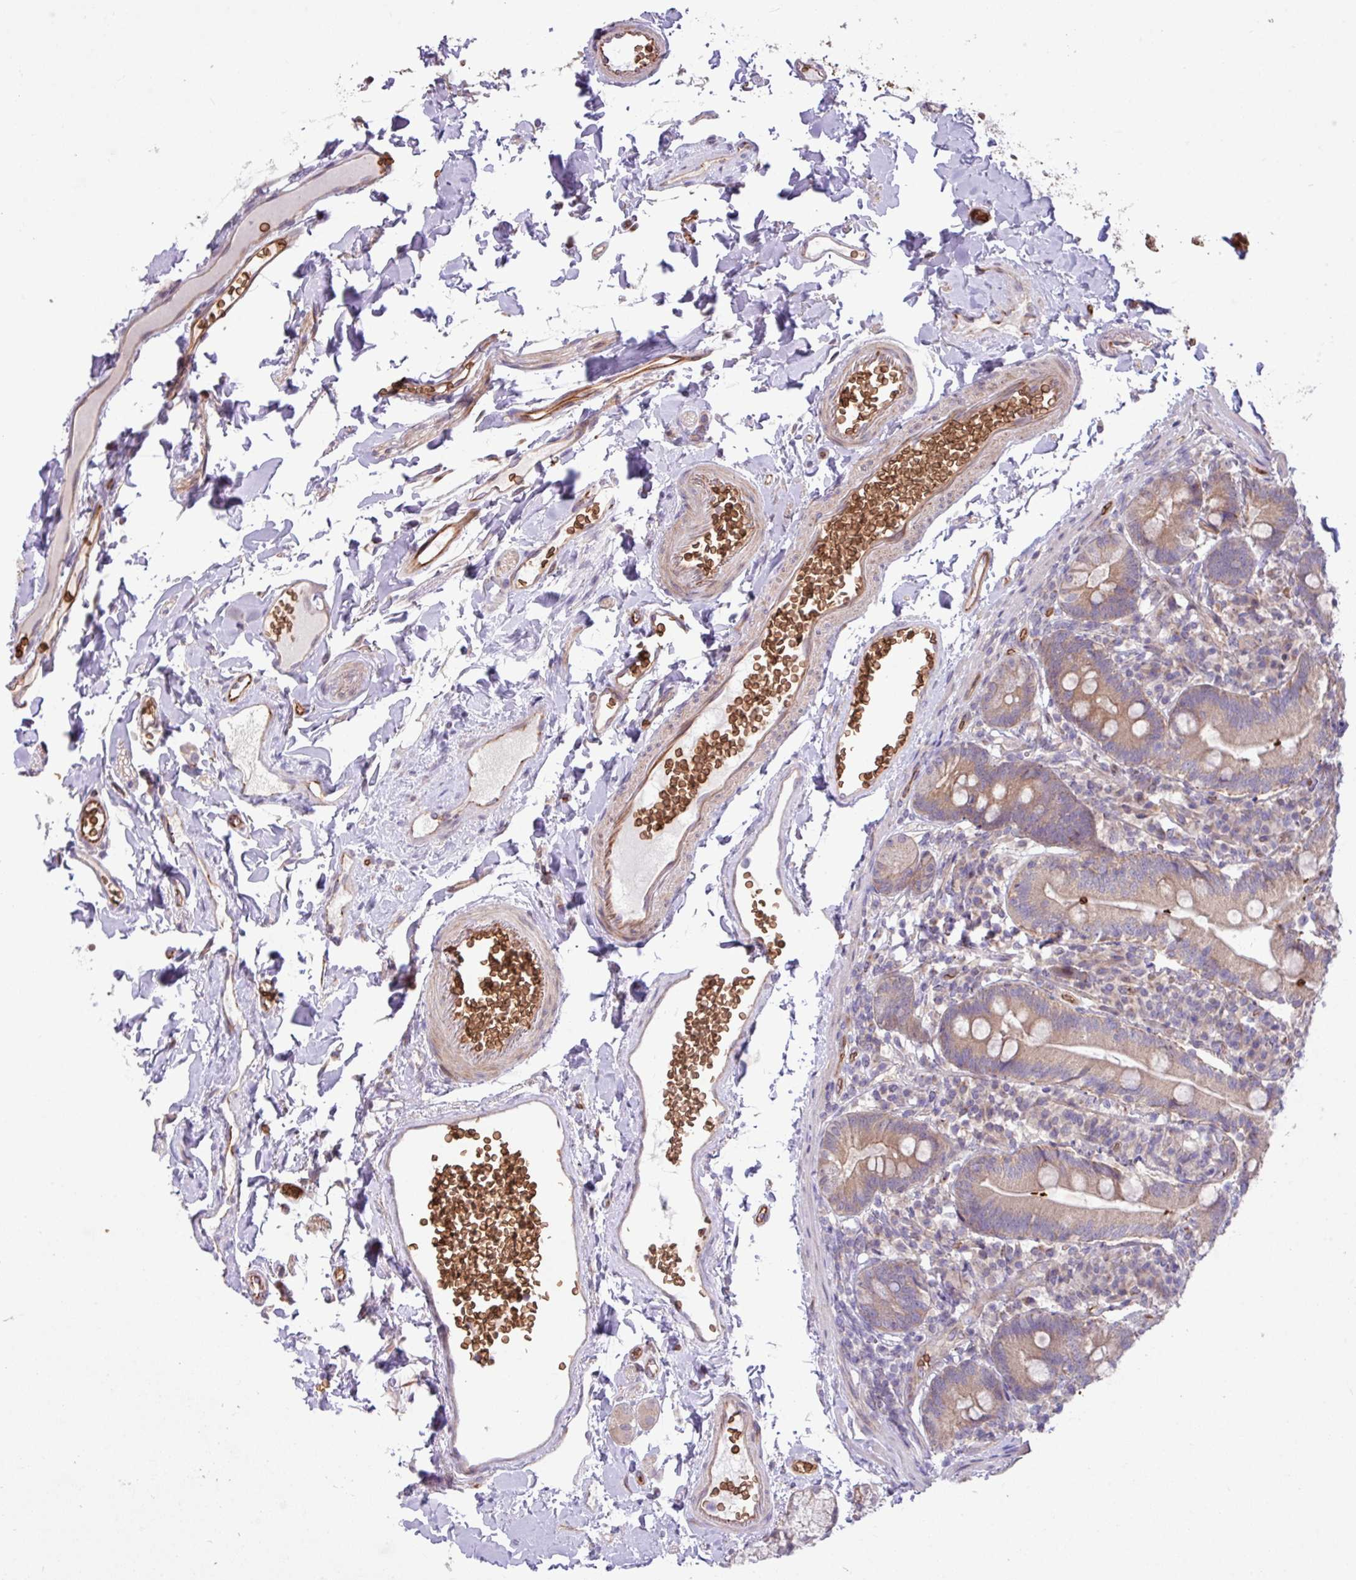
{"staining": {"intensity": "weak", "quantity": ">75%", "location": "cytoplasmic/membranous"}, "tissue": "duodenum", "cell_type": "Glandular cells", "image_type": "normal", "snomed": [{"axis": "morphology", "description": "Normal tissue, NOS"}, {"axis": "topography", "description": "Duodenum"}], "caption": "The photomicrograph reveals immunohistochemical staining of unremarkable duodenum. There is weak cytoplasmic/membranous positivity is appreciated in about >75% of glandular cells. (Stains: DAB (3,3'-diaminobenzidine) in brown, nuclei in blue, Microscopy: brightfield microscopy at high magnification).", "gene": "RAD21L1", "patient": {"sex": "female", "age": 67}}